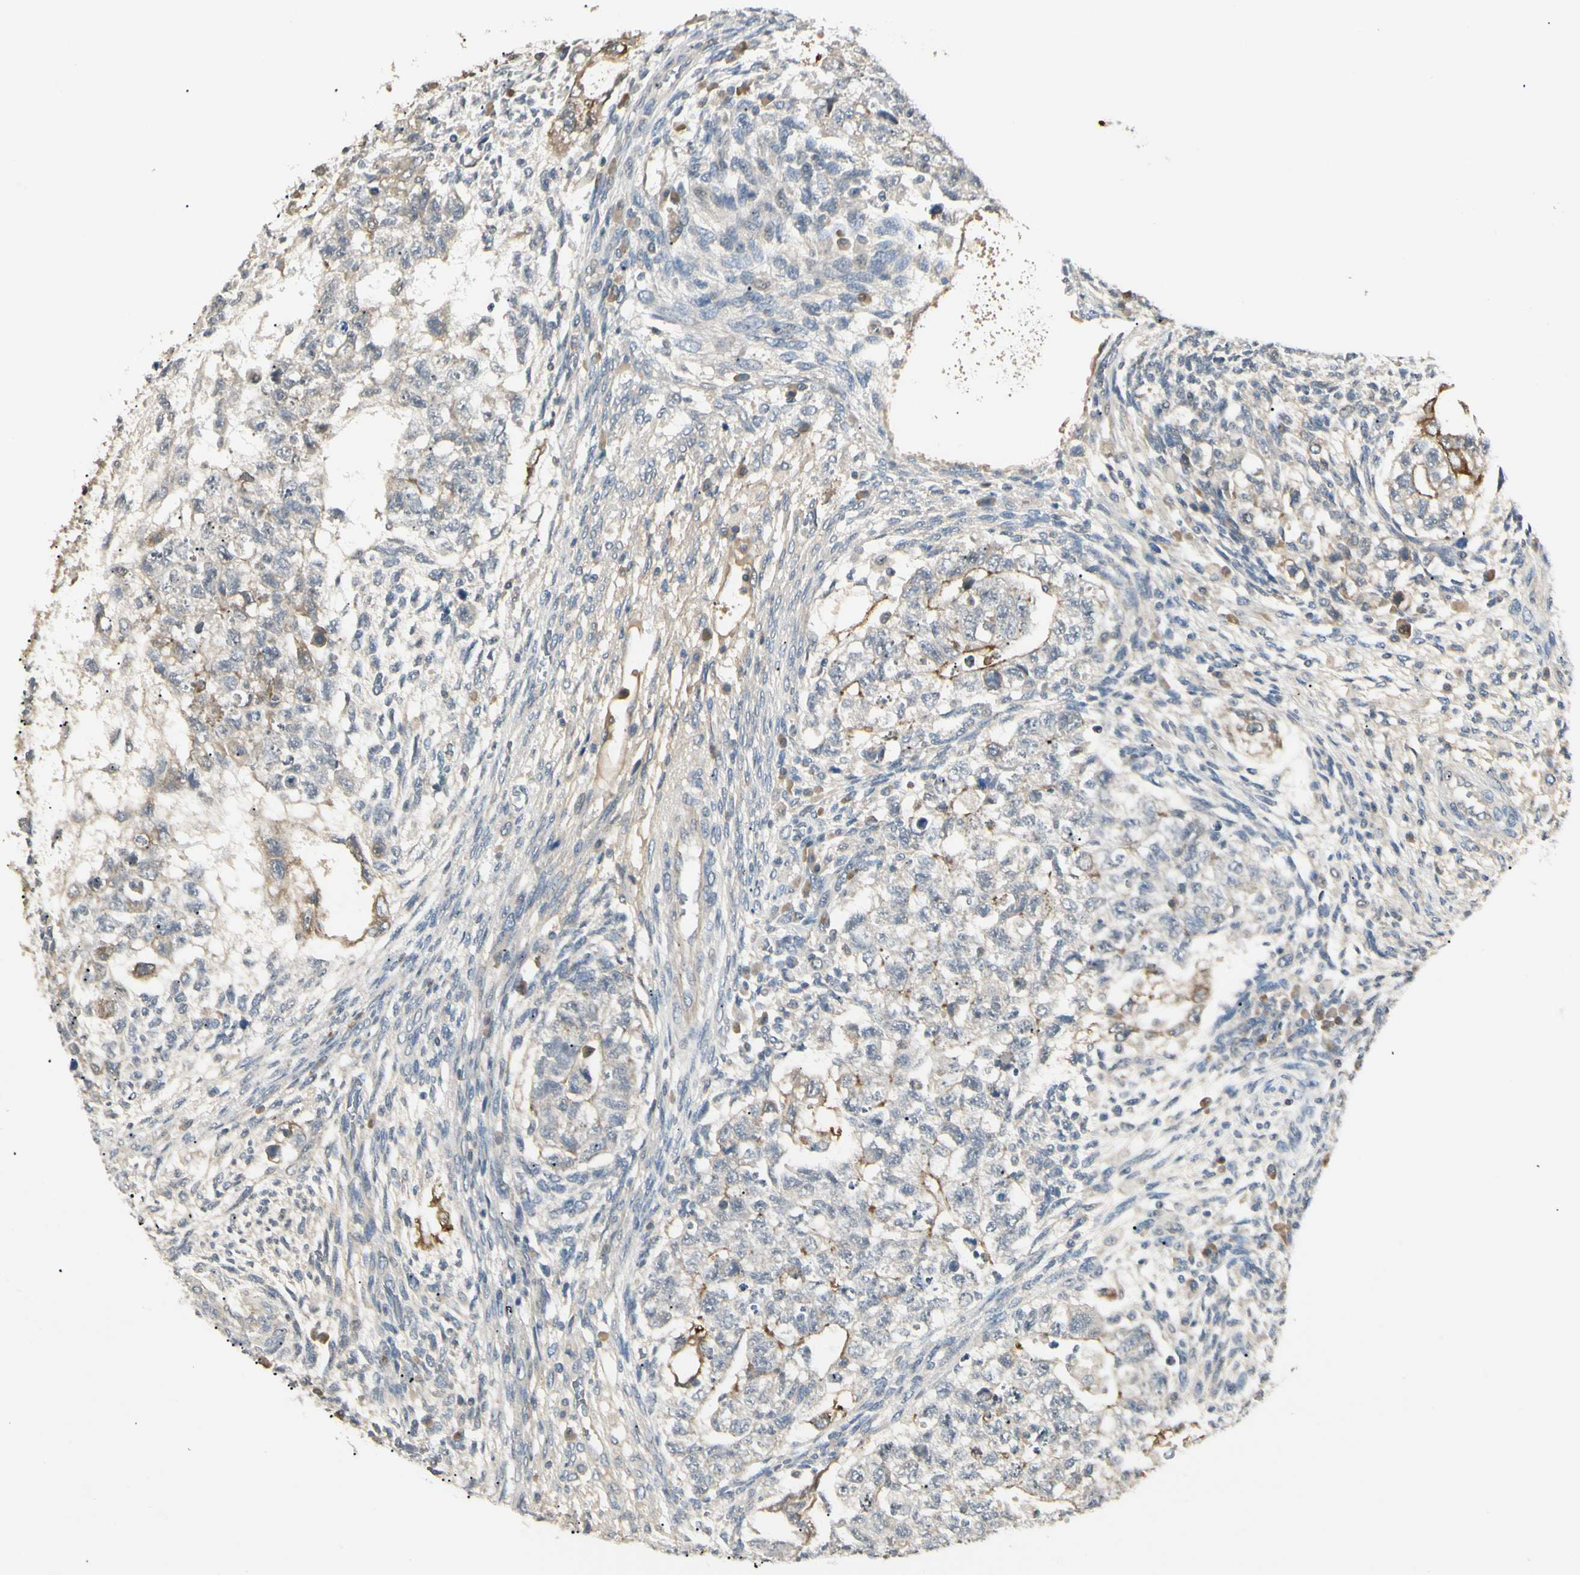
{"staining": {"intensity": "weak", "quantity": "<25%", "location": "cytoplasmic/membranous"}, "tissue": "testis cancer", "cell_type": "Tumor cells", "image_type": "cancer", "snomed": [{"axis": "morphology", "description": "Normal tissue, NOS"}, {"axis": "morphology", "description": "Carcinoma, Embryonal, NOS"}, {"axis": "topography", "description": "Testis"}], "caption": "A photomicrograph of human testis cancer (embryonal carcinoma) is negative for staining in tumor cells.", "gene": "P3H2", "patient": {"sex": "male", "age": 36}}